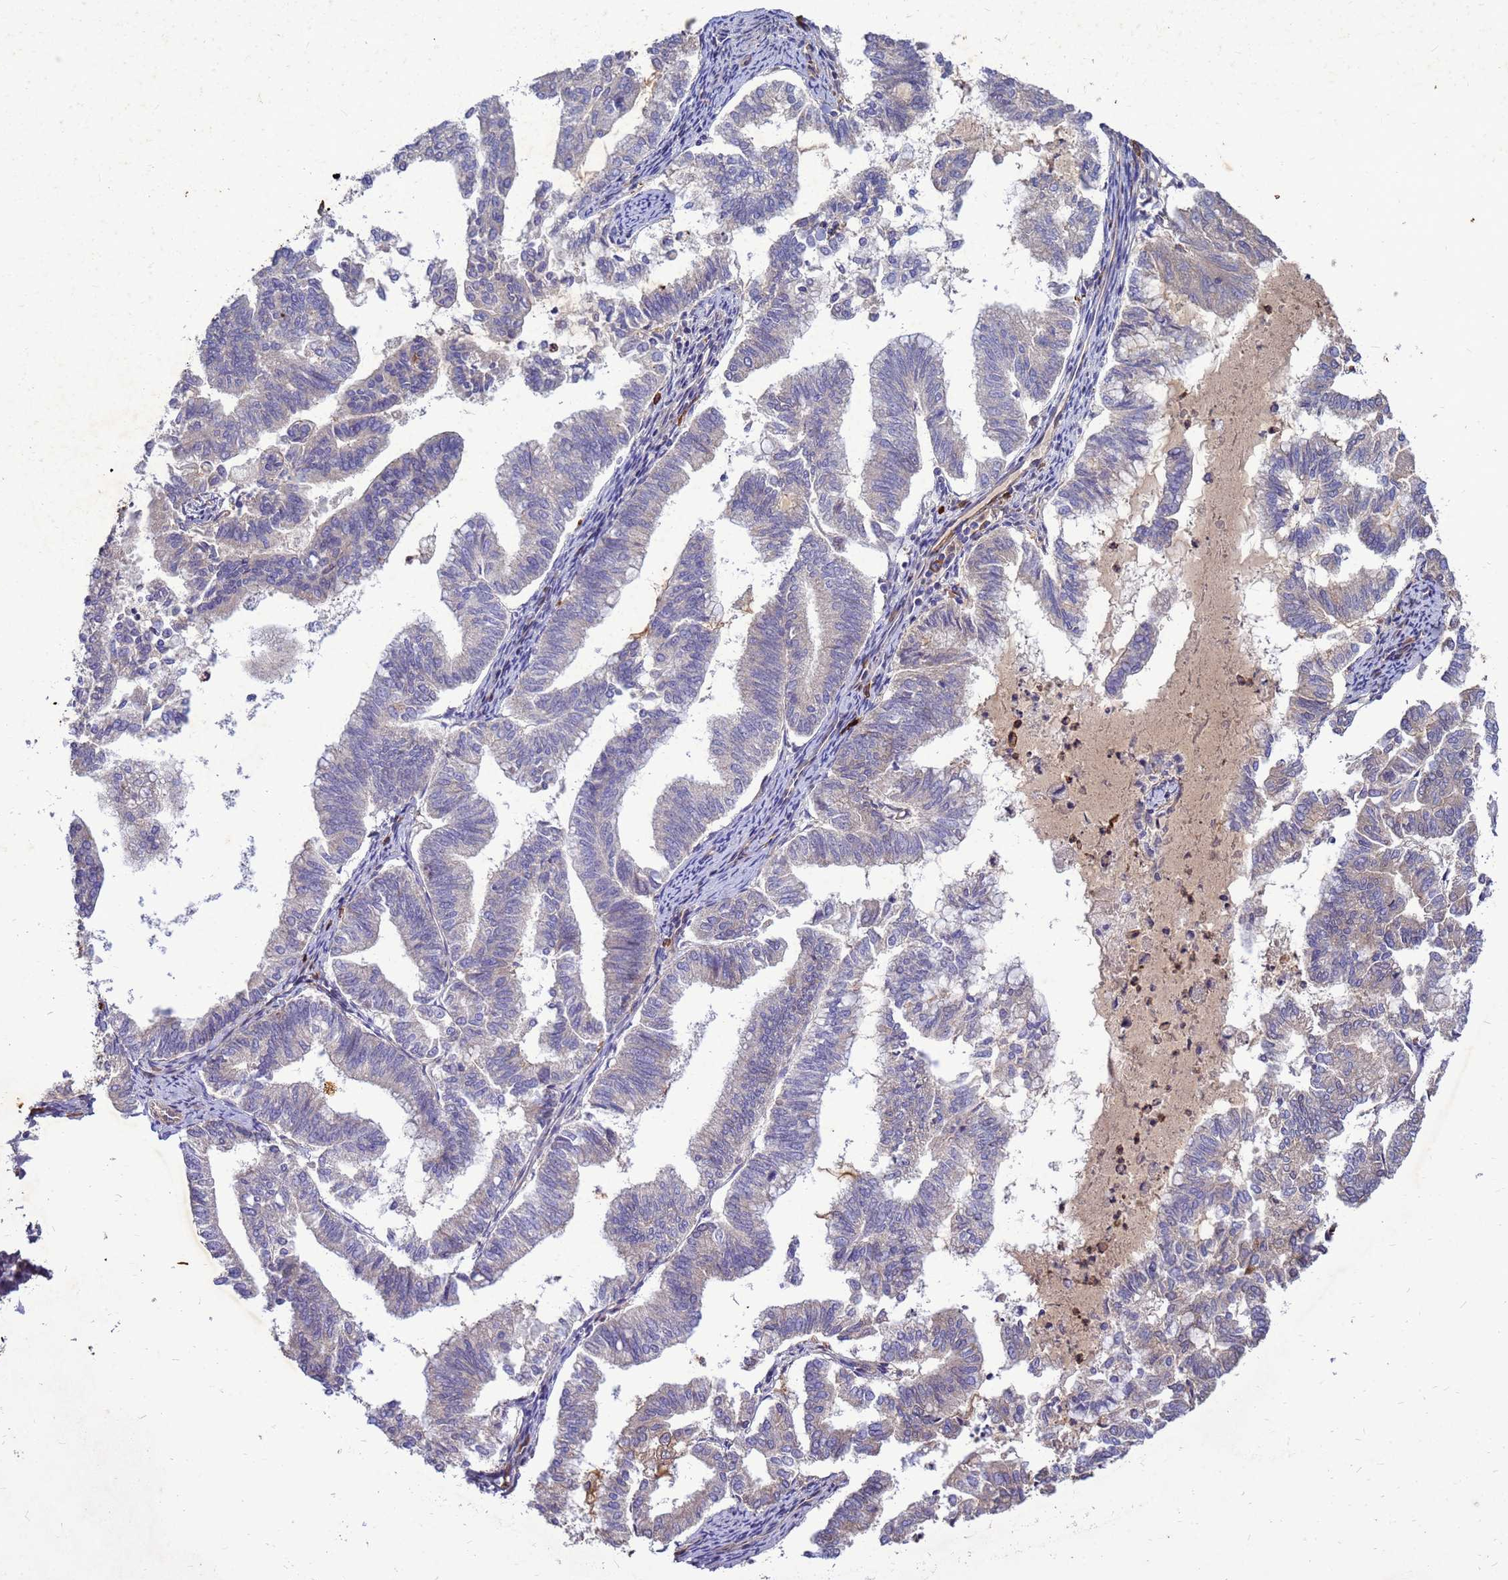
{"staining": {"intensity": "negative", "quantity": "none", "location": "none"}, "tissue": "endometrial cancer", "cell_type": "Tumor cells", "image_type": "cancer", "snomed": [{"axis": "morphology", "description": "Adenocarcinoma, NOS"}, {"axis": "topography", "description": "Endometrium"}], "caption": "An image of human endometrial cancer is negative for staining in tumor cells.", "gene": "RNF215", "patient": {"sex": "female", "age": 79}}